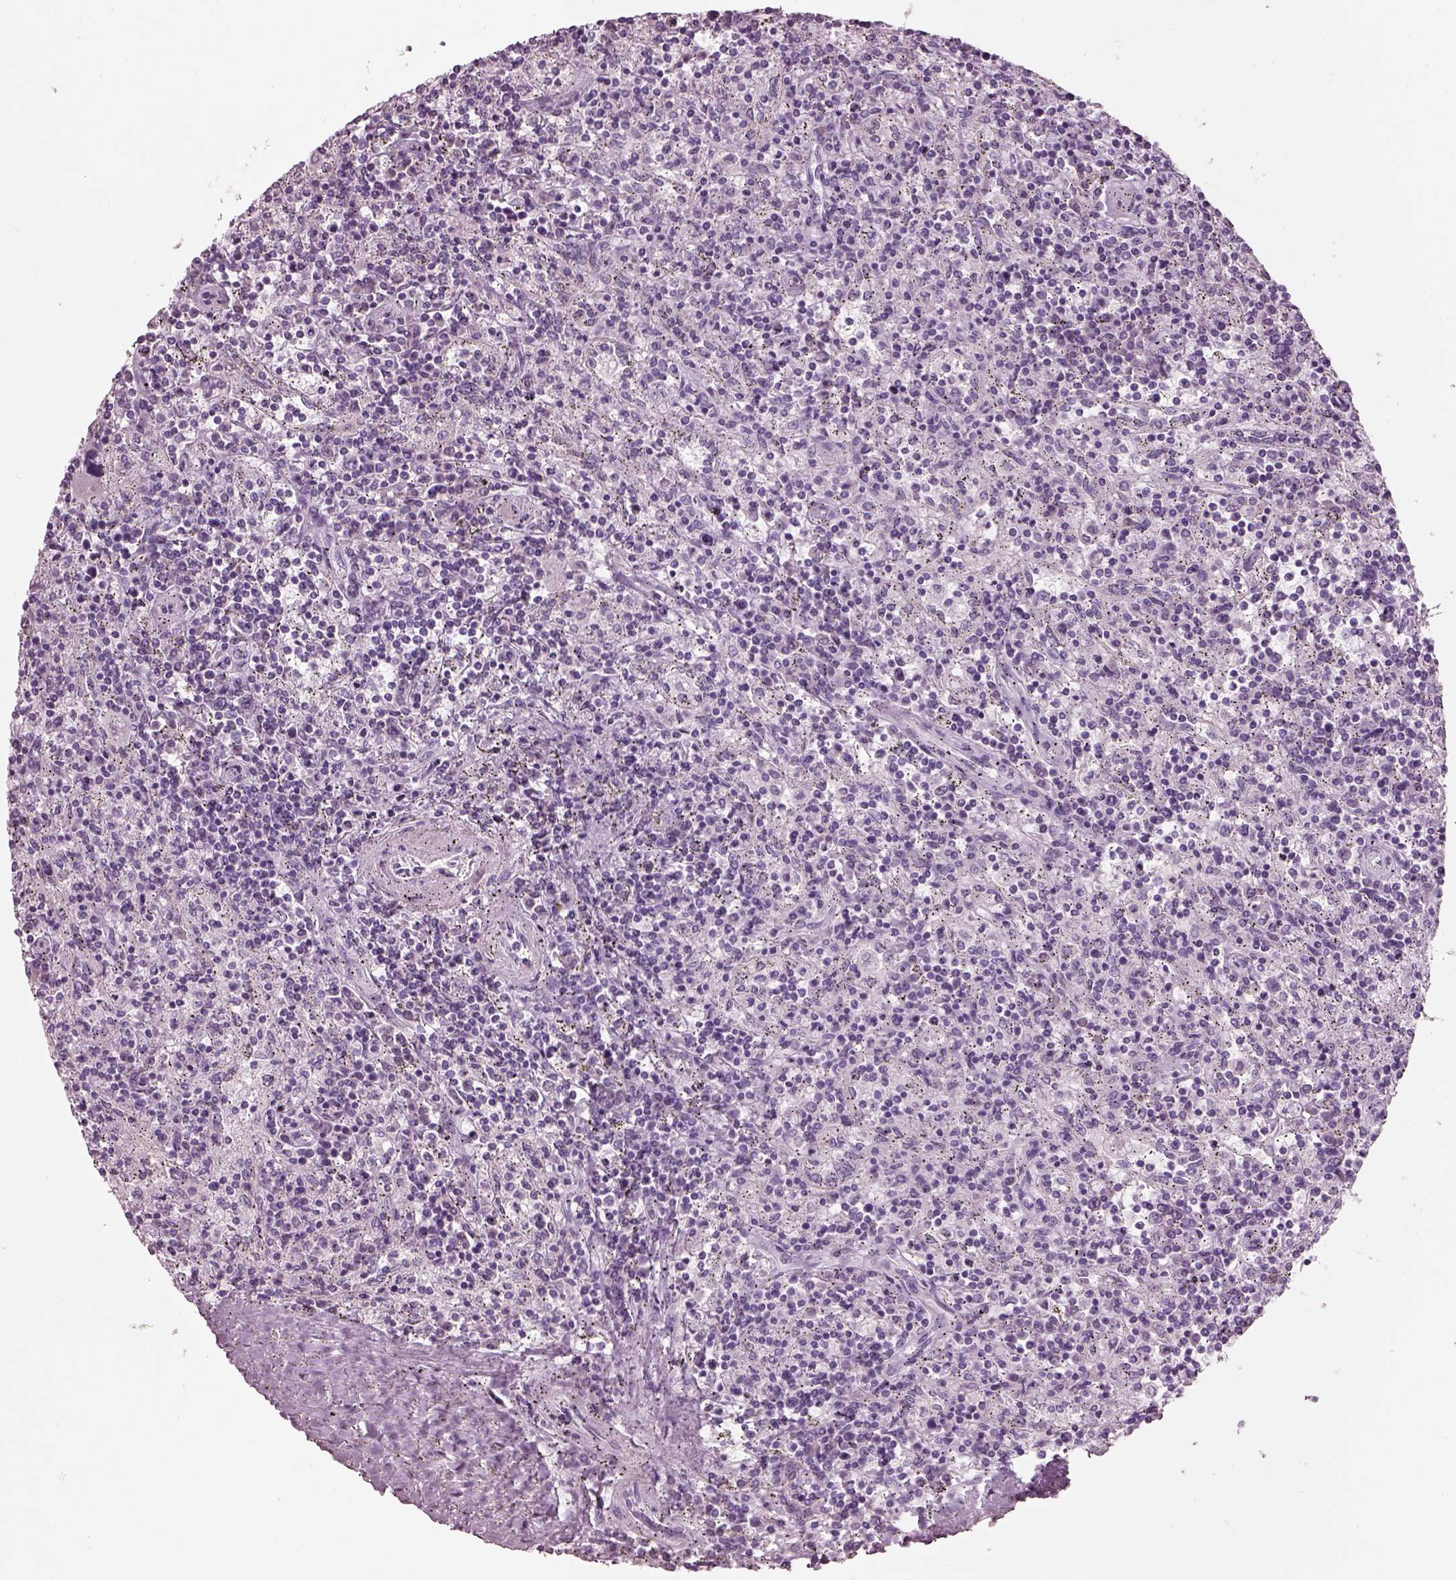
{"staining": {"intensity": "negative", "quantity": "none", "location": "none"}, "tissue": "lymphoma", "cell_type": "Tumor cells", "image_type": "cancer", "snomed": [{"axis": "morphology", "description": "Malignant lymphoma, non-Hodgkin's type, Low grade"}, {"axis": "topography", "description": "Spleen"}], "caption": "Tumor cells are negative for protein expression in human low-grade malignant lymphoma, non-Hodgkin's type.", "gene": "SLC27A2", "patient": {"sex": "male", "age": 62}}